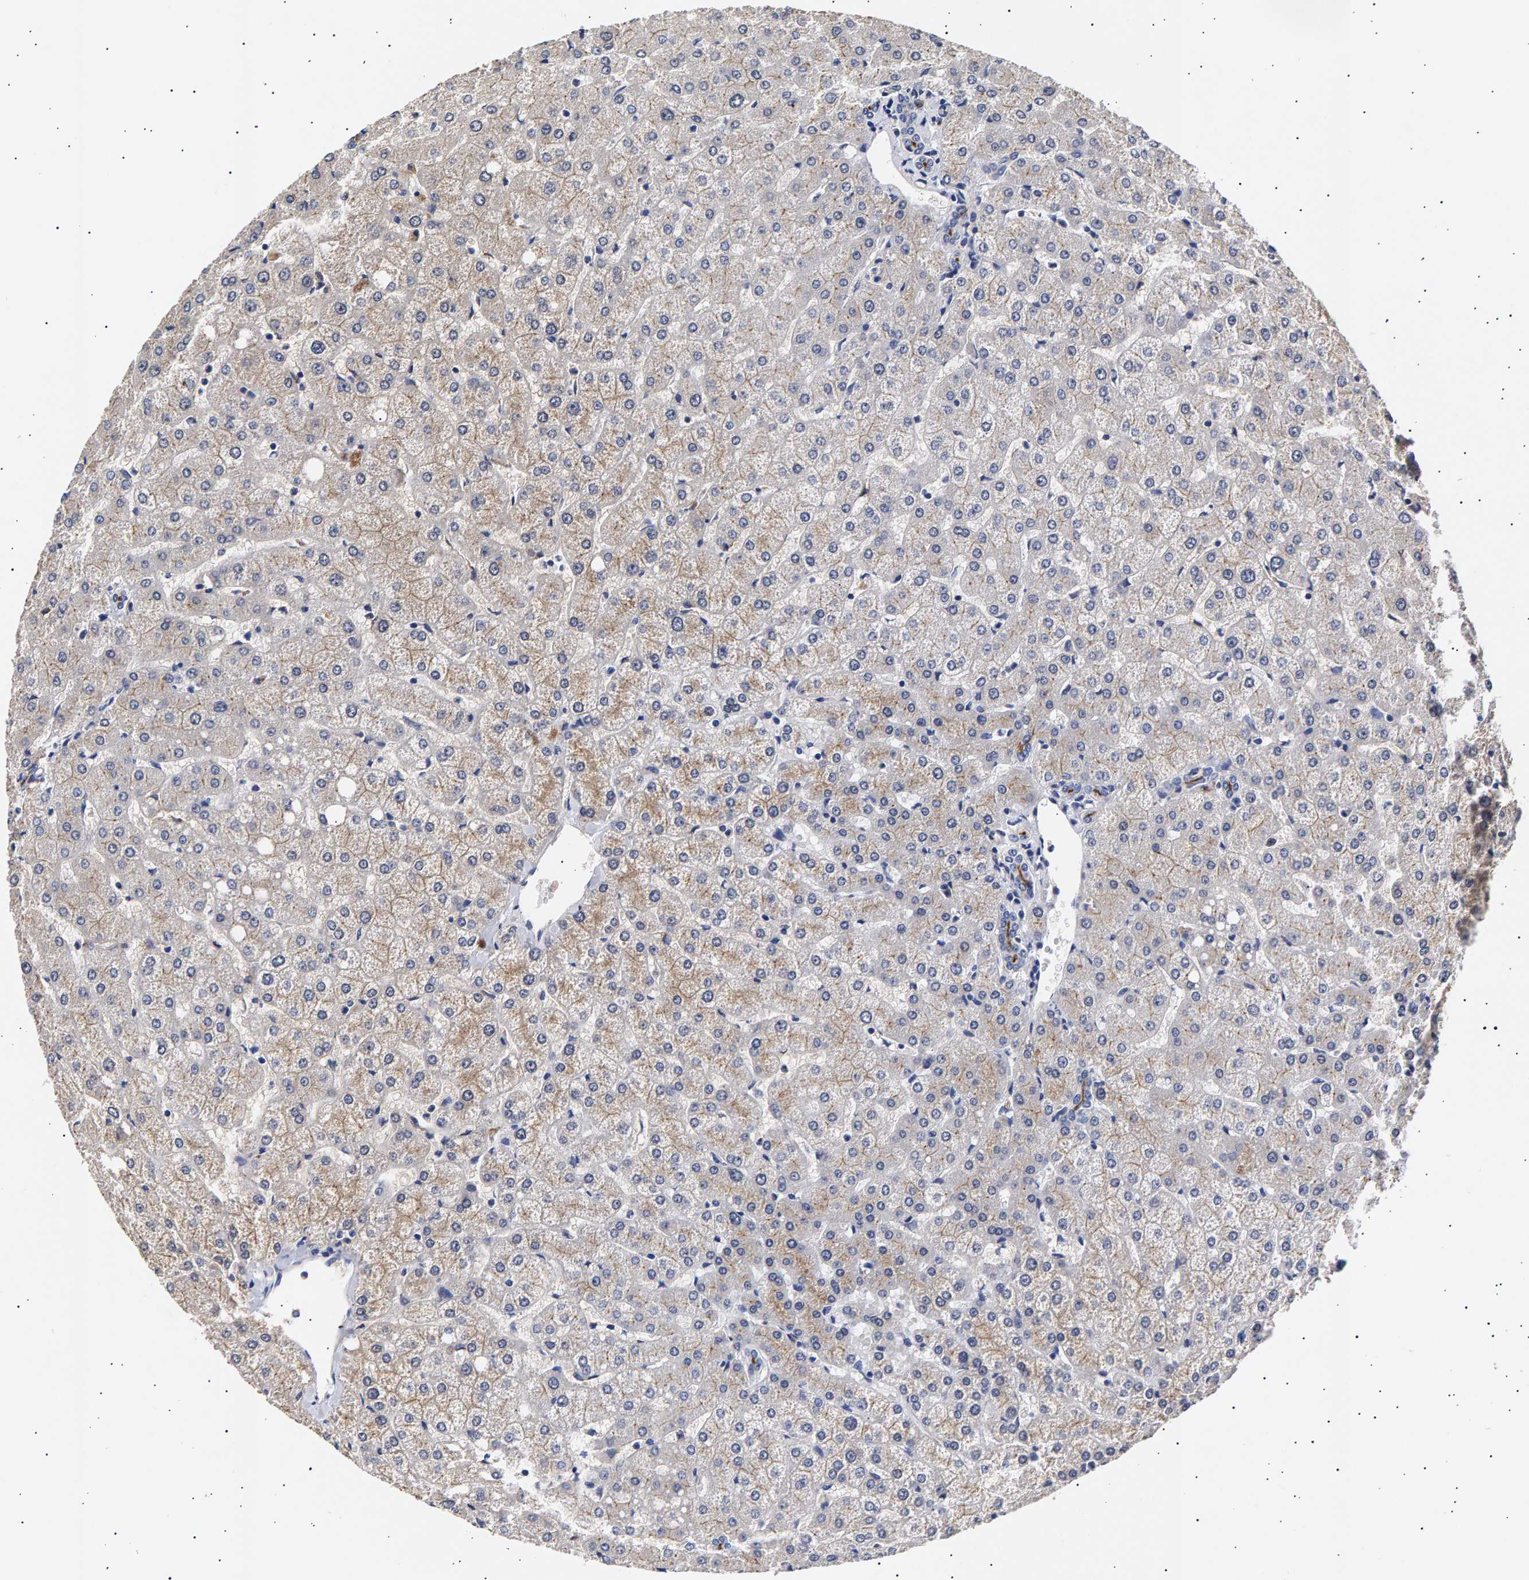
{"staining": {"intensity": "moderate", "quantity": "25%-75%", "location": "cytoplasmic/membranous"}, "tissue": "liver", "cell_type": "Cholangiocytes", "image_type": "normal", "snomed": [{"axis": "morphology", "description": "Normal tissue, NOS"}, {"axis": "topography", "description": "Liver"}], "caption": "A brown stain shows moderate cytoplasmic/membranous positivity of a protein in cholangiocytes of unremarkable liver.", "gene": "ANKRD40", "patient": {"sex": "female", "age": 54}}